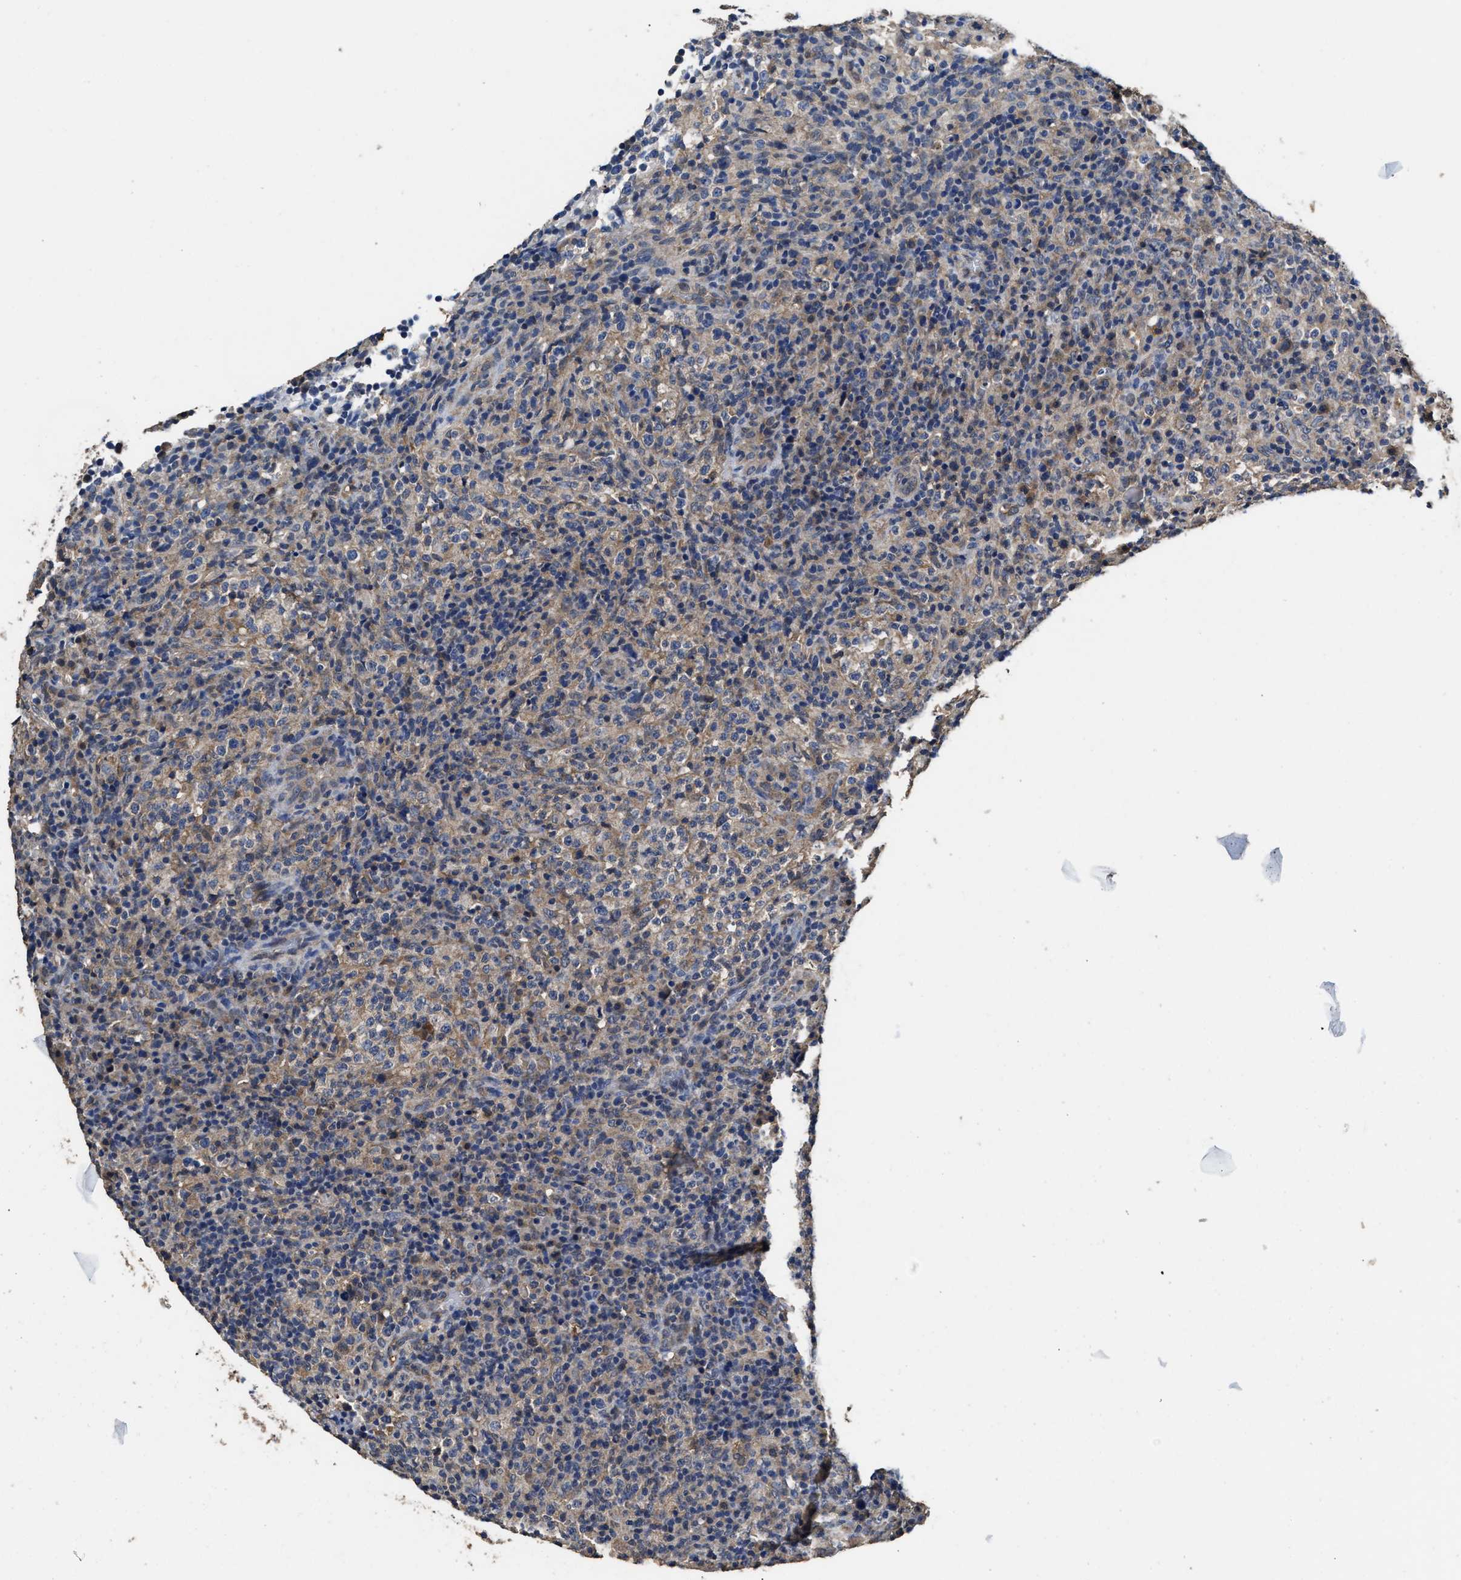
{"staining": {"intensity": "weak", "quantity": "<25%", "location": "cytoplasmic/membranous"}, "tissue": "lymphoma", "cell_type": "Tumor cells", "image_type": "cancer", "snomed": [{"axis": "morphology", "description": "Malignant lymphoma, non-Hodgkin's type, High grade"}, {"axis": "topography", "description": "Lymph node"}], "caption": "Tumor cells show no significant positivity in lymphoma.", "gene": "YWHAE", "patient": {"sex": "female", "age": 76}}